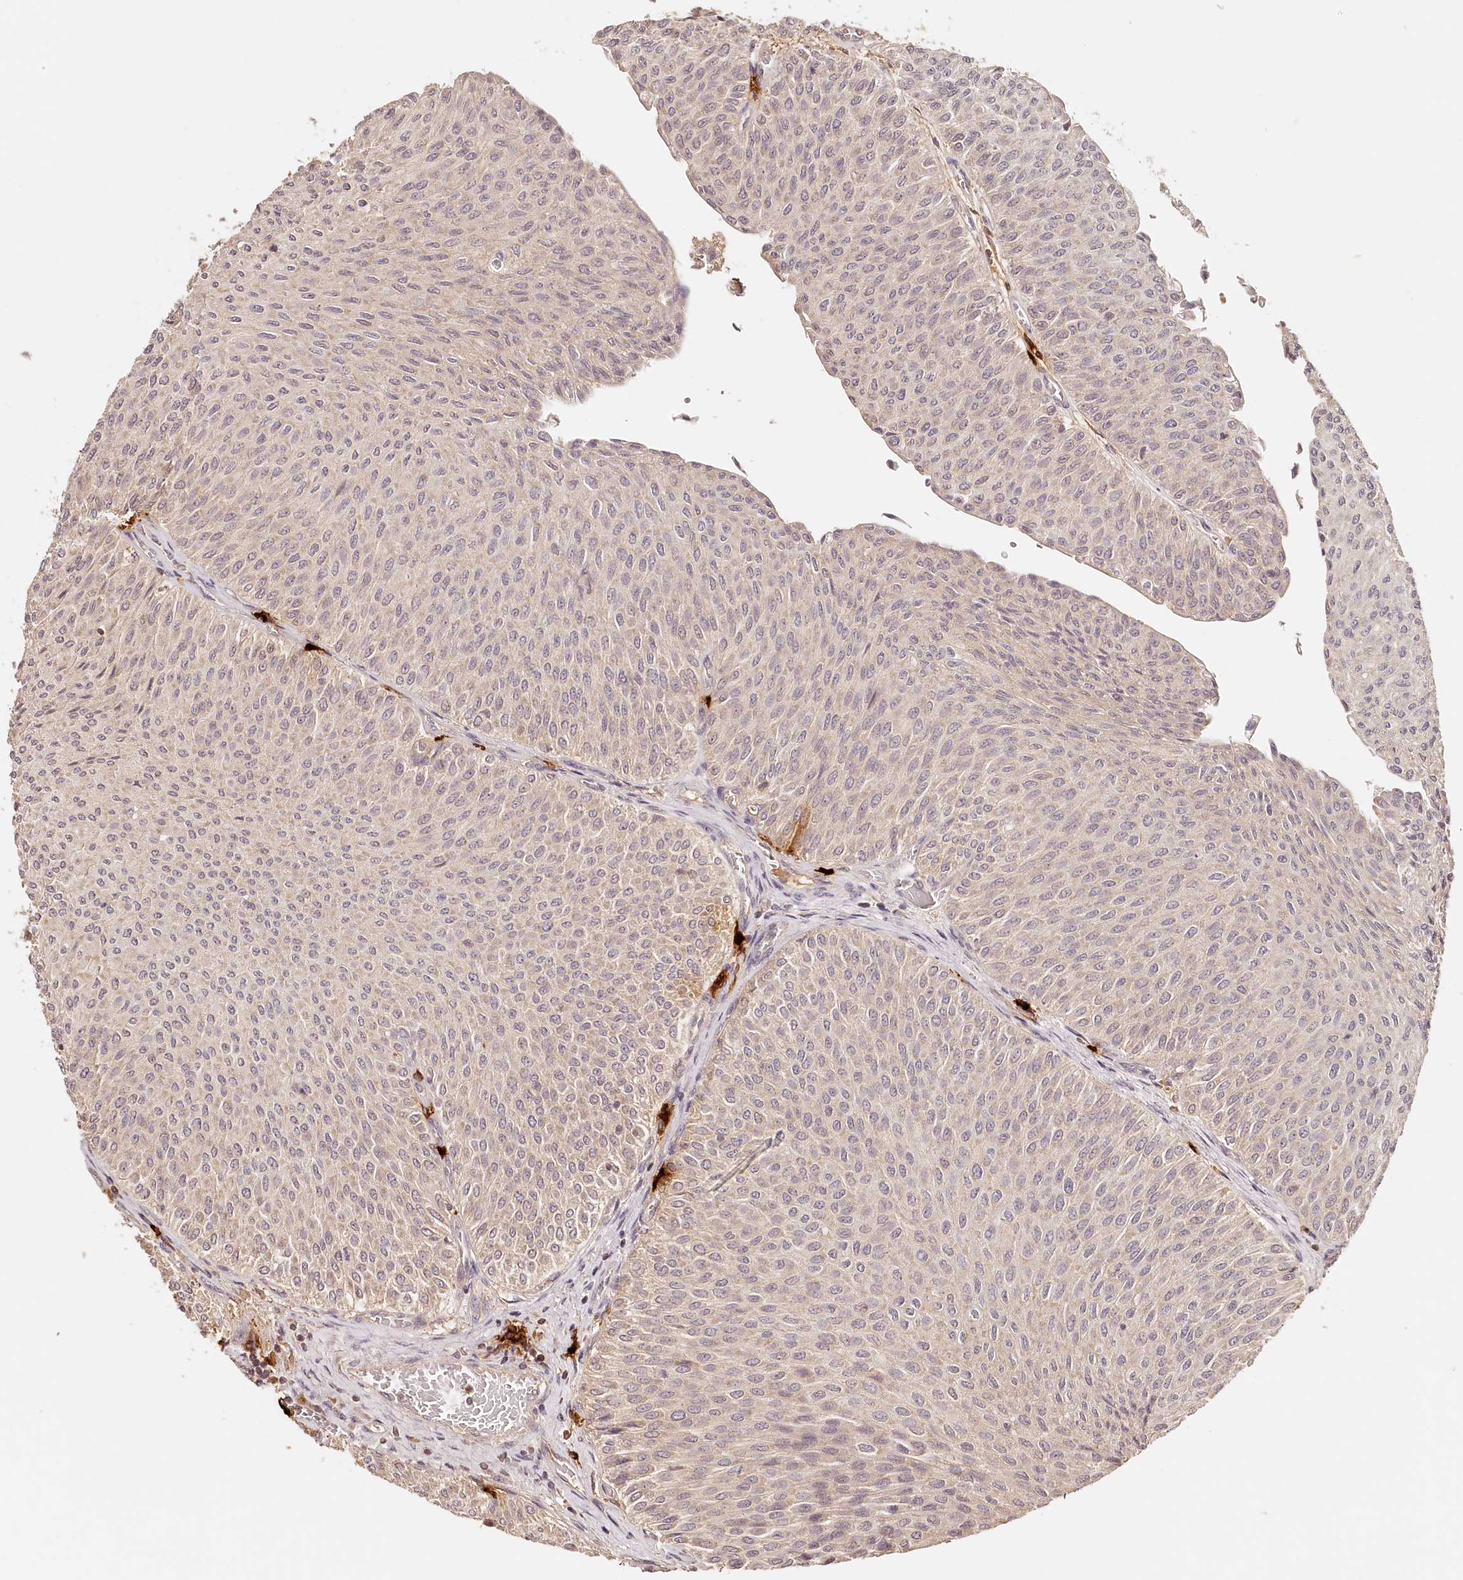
{"staining": {"intensity": "negative", "quantity": "none", "location": "none"}, "tissue": "urothelial cancer", "cell_type": "Tumor cells", "image_type": "cancer", "snomed": [{"axis": "morphology", "description": "Urothelial carcinoma, Low grade"}, {"axis": "topography", "description": "Urinary bladder"}], "caption": "Tumor cells are negative for brown protein staining in urothelial carcinoma (low-grade).", "gene": "SYNGR1", "patient": {"sex": "male", "age": 78}}